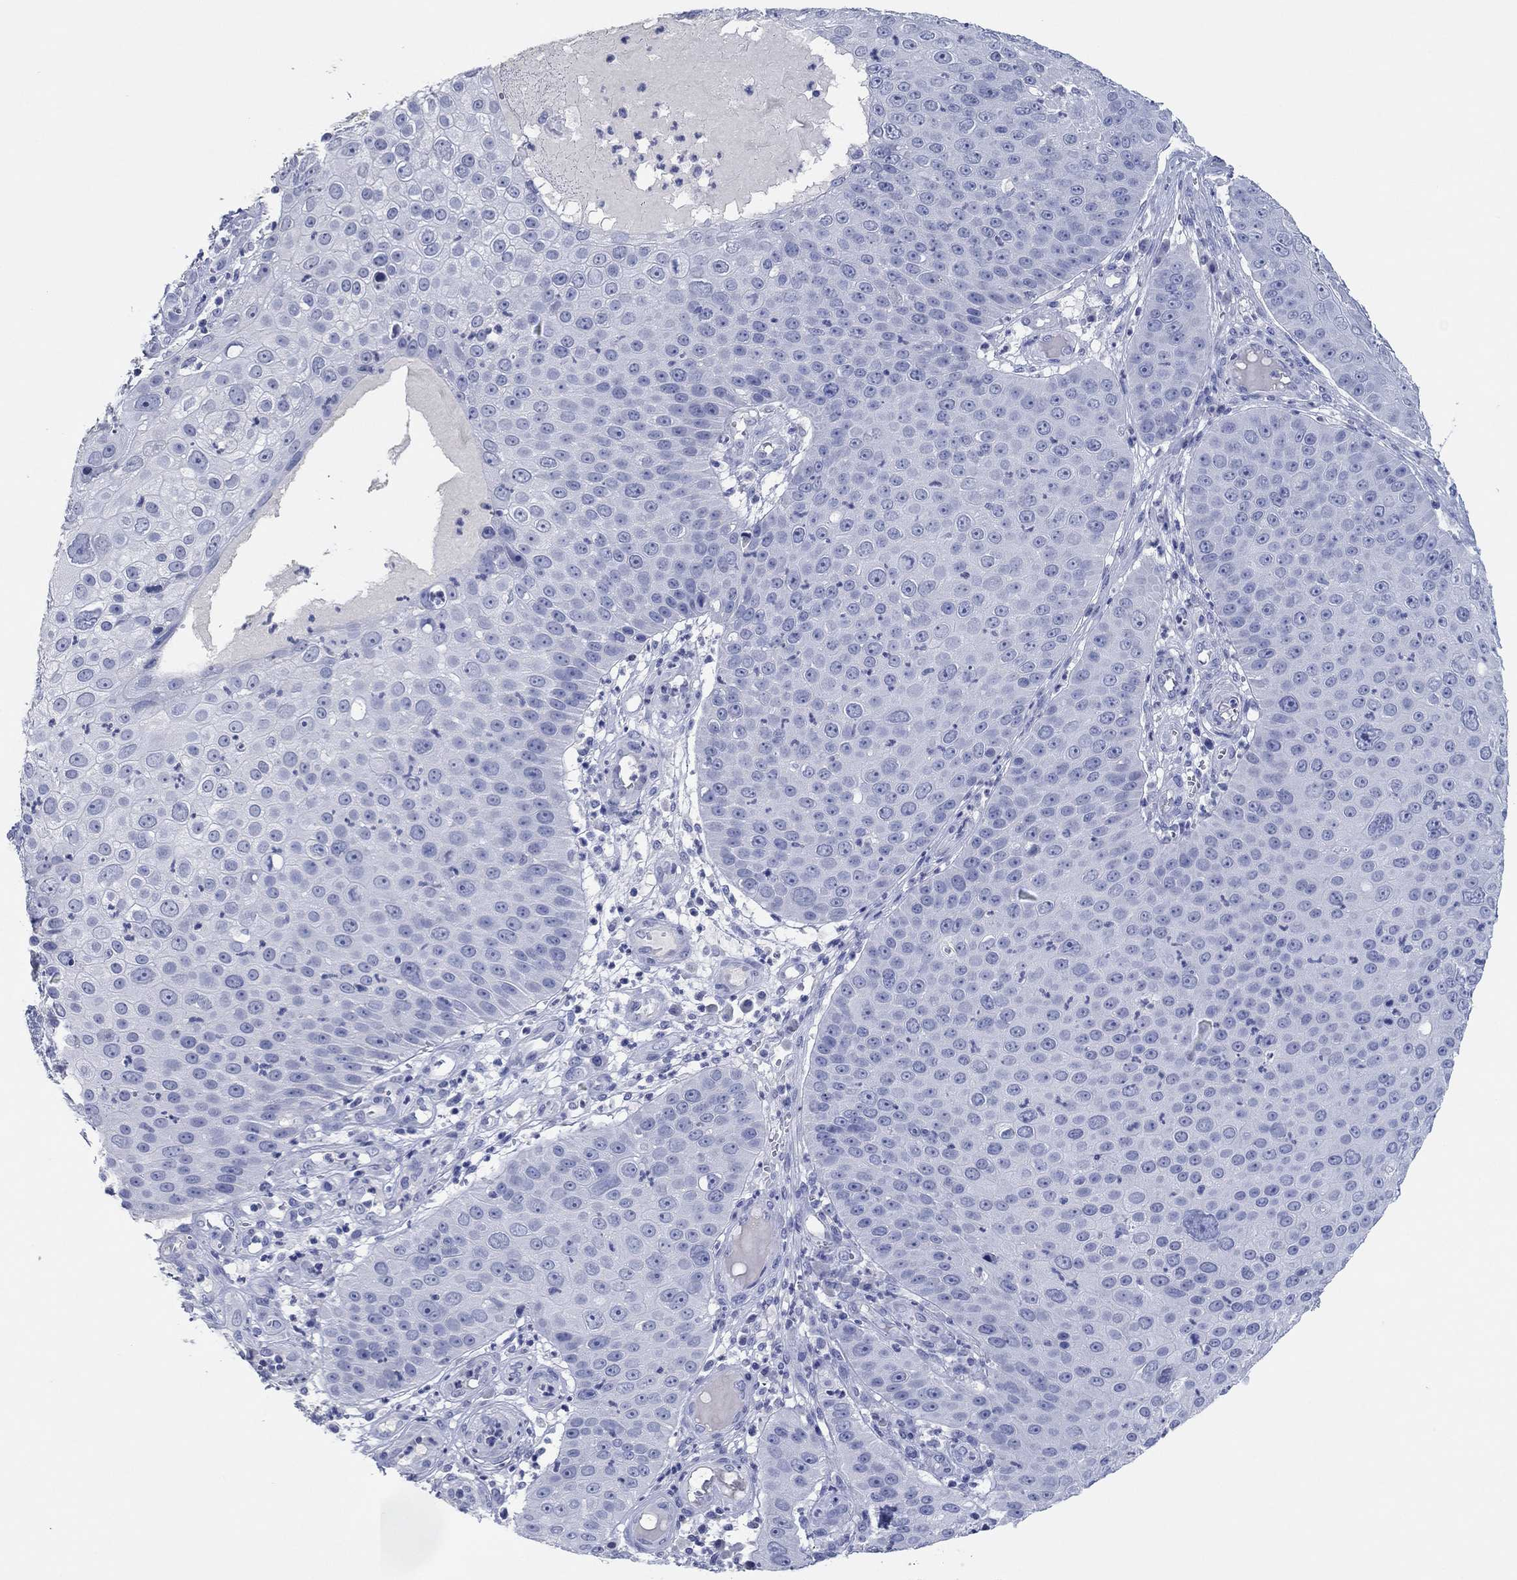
{"staining": {"intensity": "negative", "quantity": "none", "location": "none"}, "tissue": "skin cancer", "cell_type": "Tumor cells", "image_type": "cancer", "snomed": [{"axis": "morphology", "description": "Squamous cell carcinoma, NOS"}, {"axis": "topography", "description": "Skin"}], "caption": "Squamous cell carcinoma (skin) was stained to show a protein in brown. There is no significant positivity in tumor cells. (Stains: DAB immunohistochemistry with hematoxylin counter stain, Microscopy: brightfield microscopy at high magnification).", "gene": "POU5F1", "patient": {"sex": "male", "age": 71}}